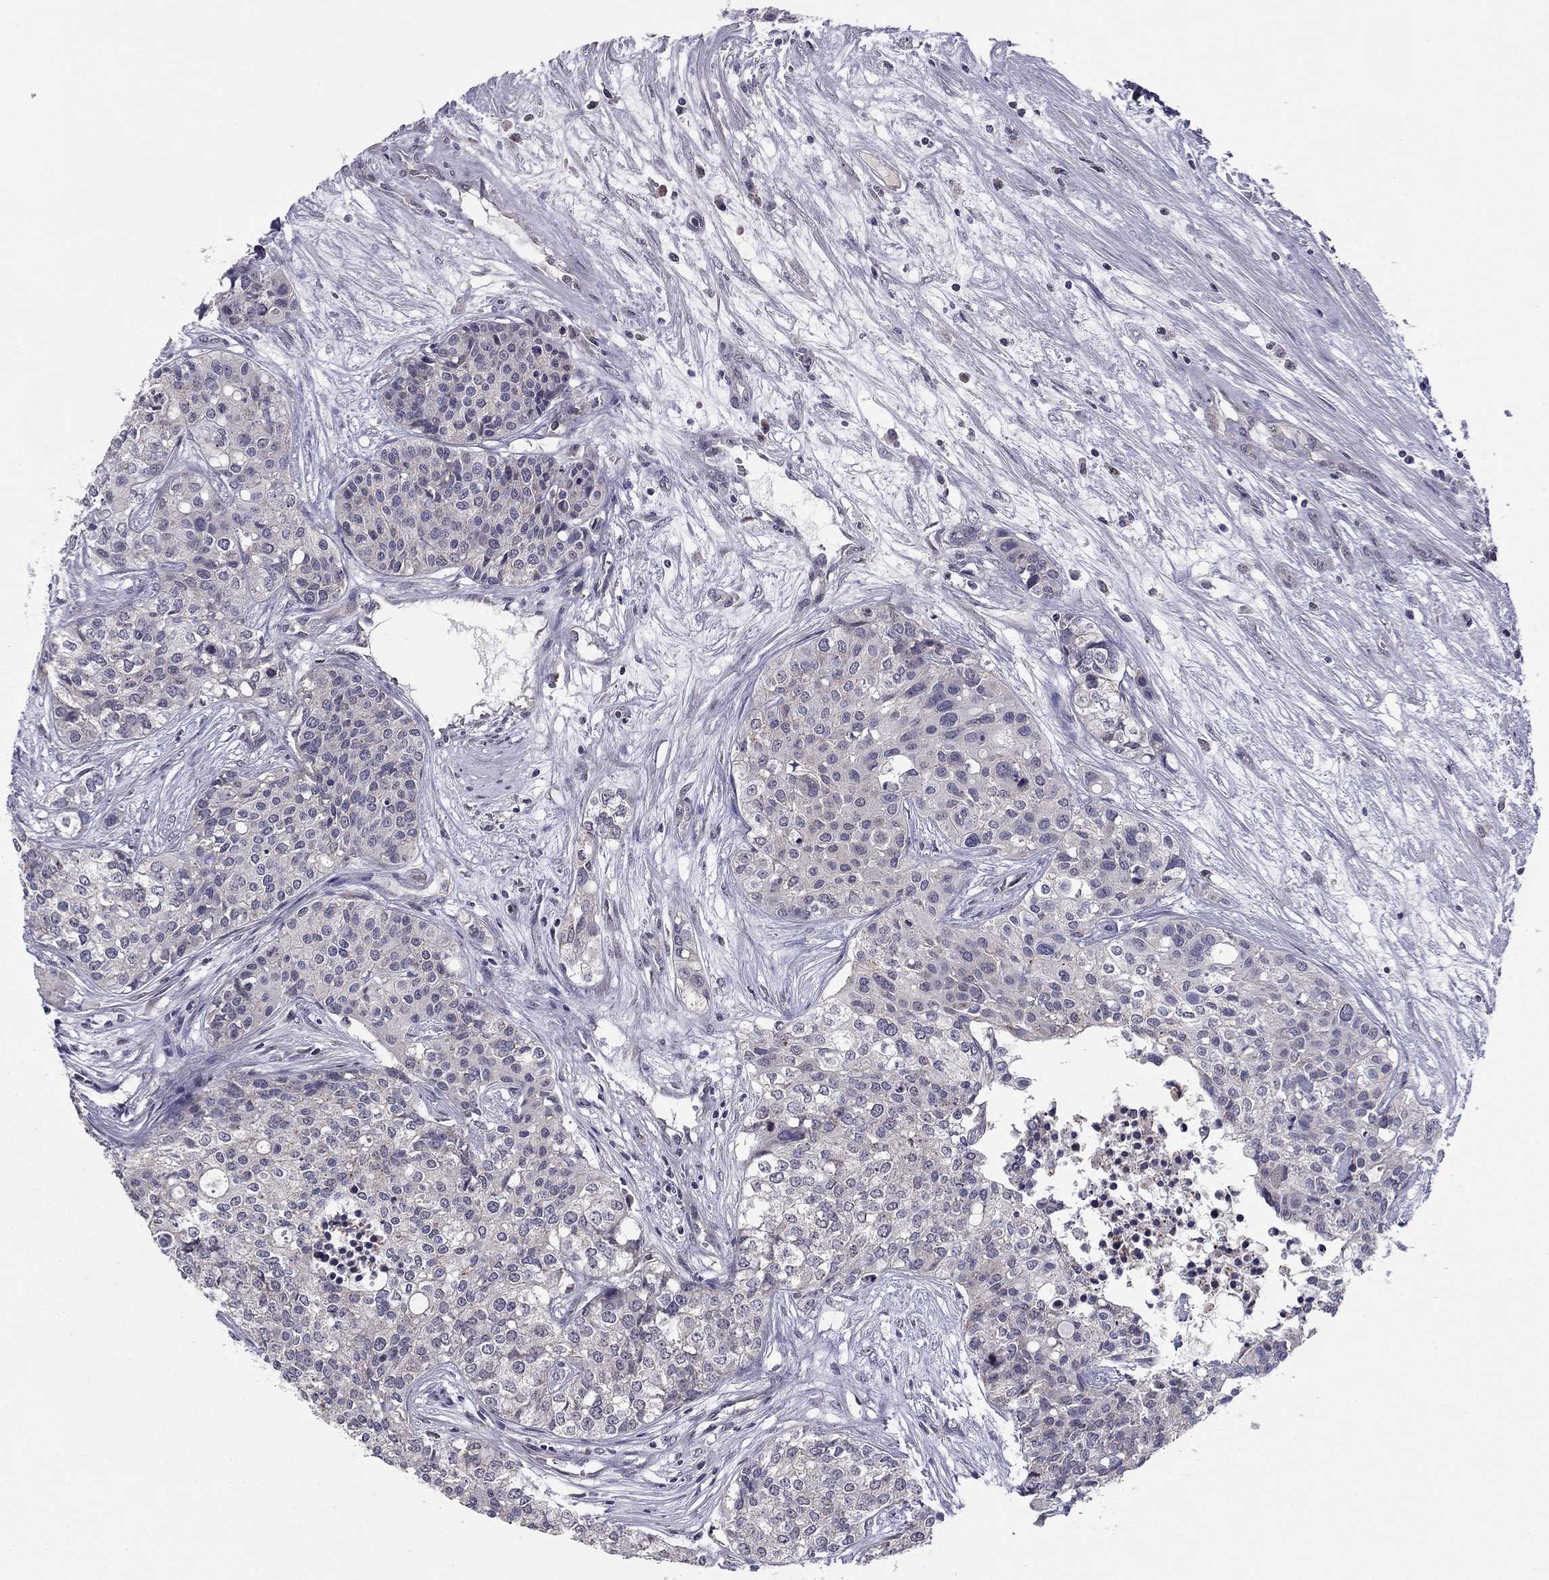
{"staining": {"intensity": "negative", "quantity": "none", "location": "none"}, "tissue": "carcinoid", "cell_type": "Tumor cells", "image_type": "cancer", "snomed": [{"axis": "morphology", "description": "Carcinoid, malignant, NOS"}, {"axis": "topography", "description": "Colon"}], "caption": "IHC image of neoplastic tissue: carcinoid stained with DAB demonstrates no significant protein positivity in tumor cells.", "gene": "HCN1", "patient": {"sex": "male", "age": 81}}